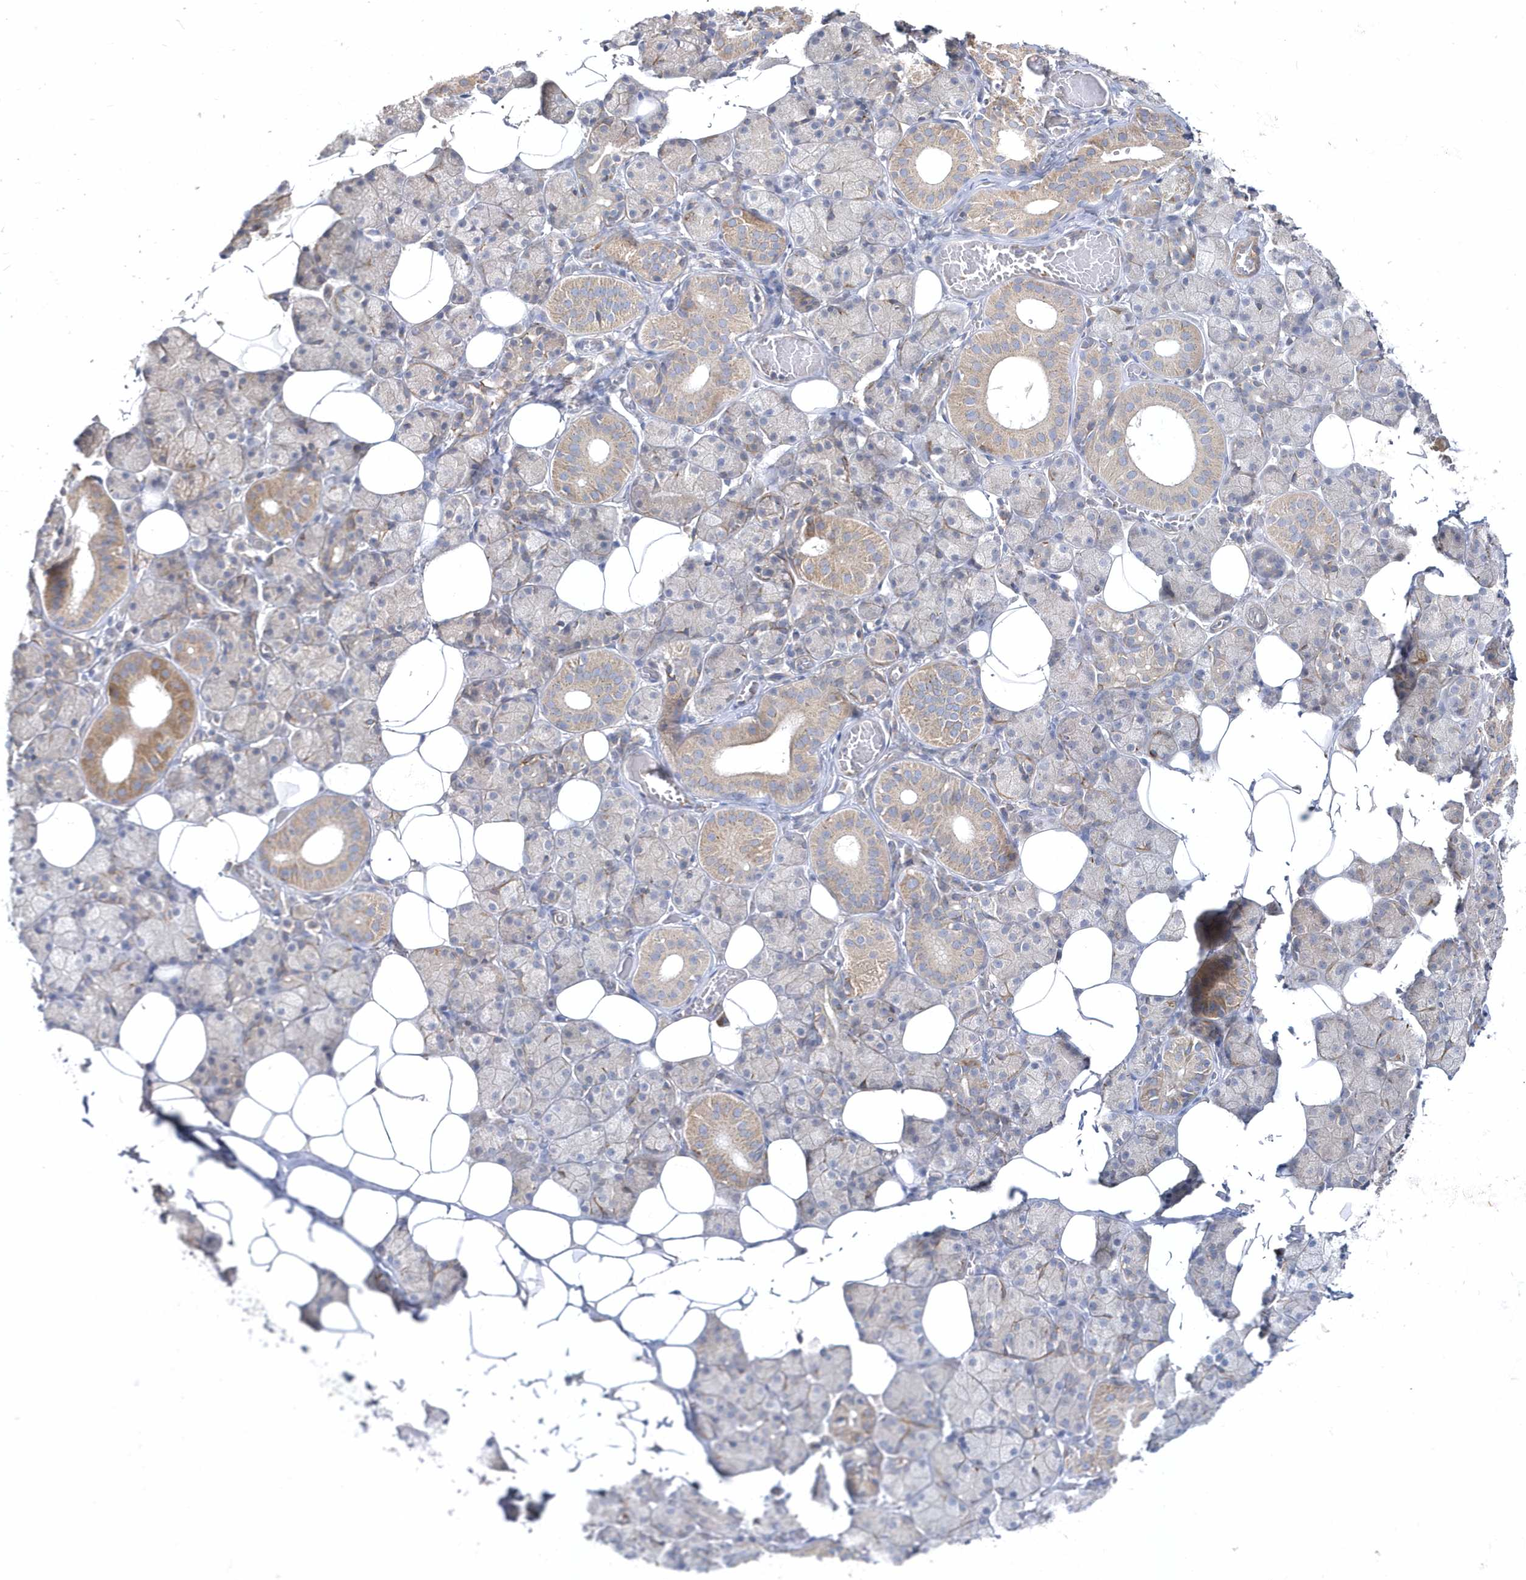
{"staining": {"intensity": "moderate", "quantity": "<25%", "location": "cytoplasmic/membranous"}, "tissue": "salivary gland", "cell_type": "Glandular cells", "image_type": "normal", "snomed": [{"axis": "morphology", "description": "Normal tissue, NOS"}, {"axis": "topography", "description": "Salivary gland"}], "caption": "Immunohistochemistry (IHC) histopathology image of unremarkable salivary gland: human salivary gland stained using IHC reveals low levels of moderate protein expression localized specifically in the cytoplasmic/membranous of glandular cells, appearing as a cytoplasmic/membranous brown color.", "gene": "LEXM", "patient": {"sex": "female", "age": 33}}